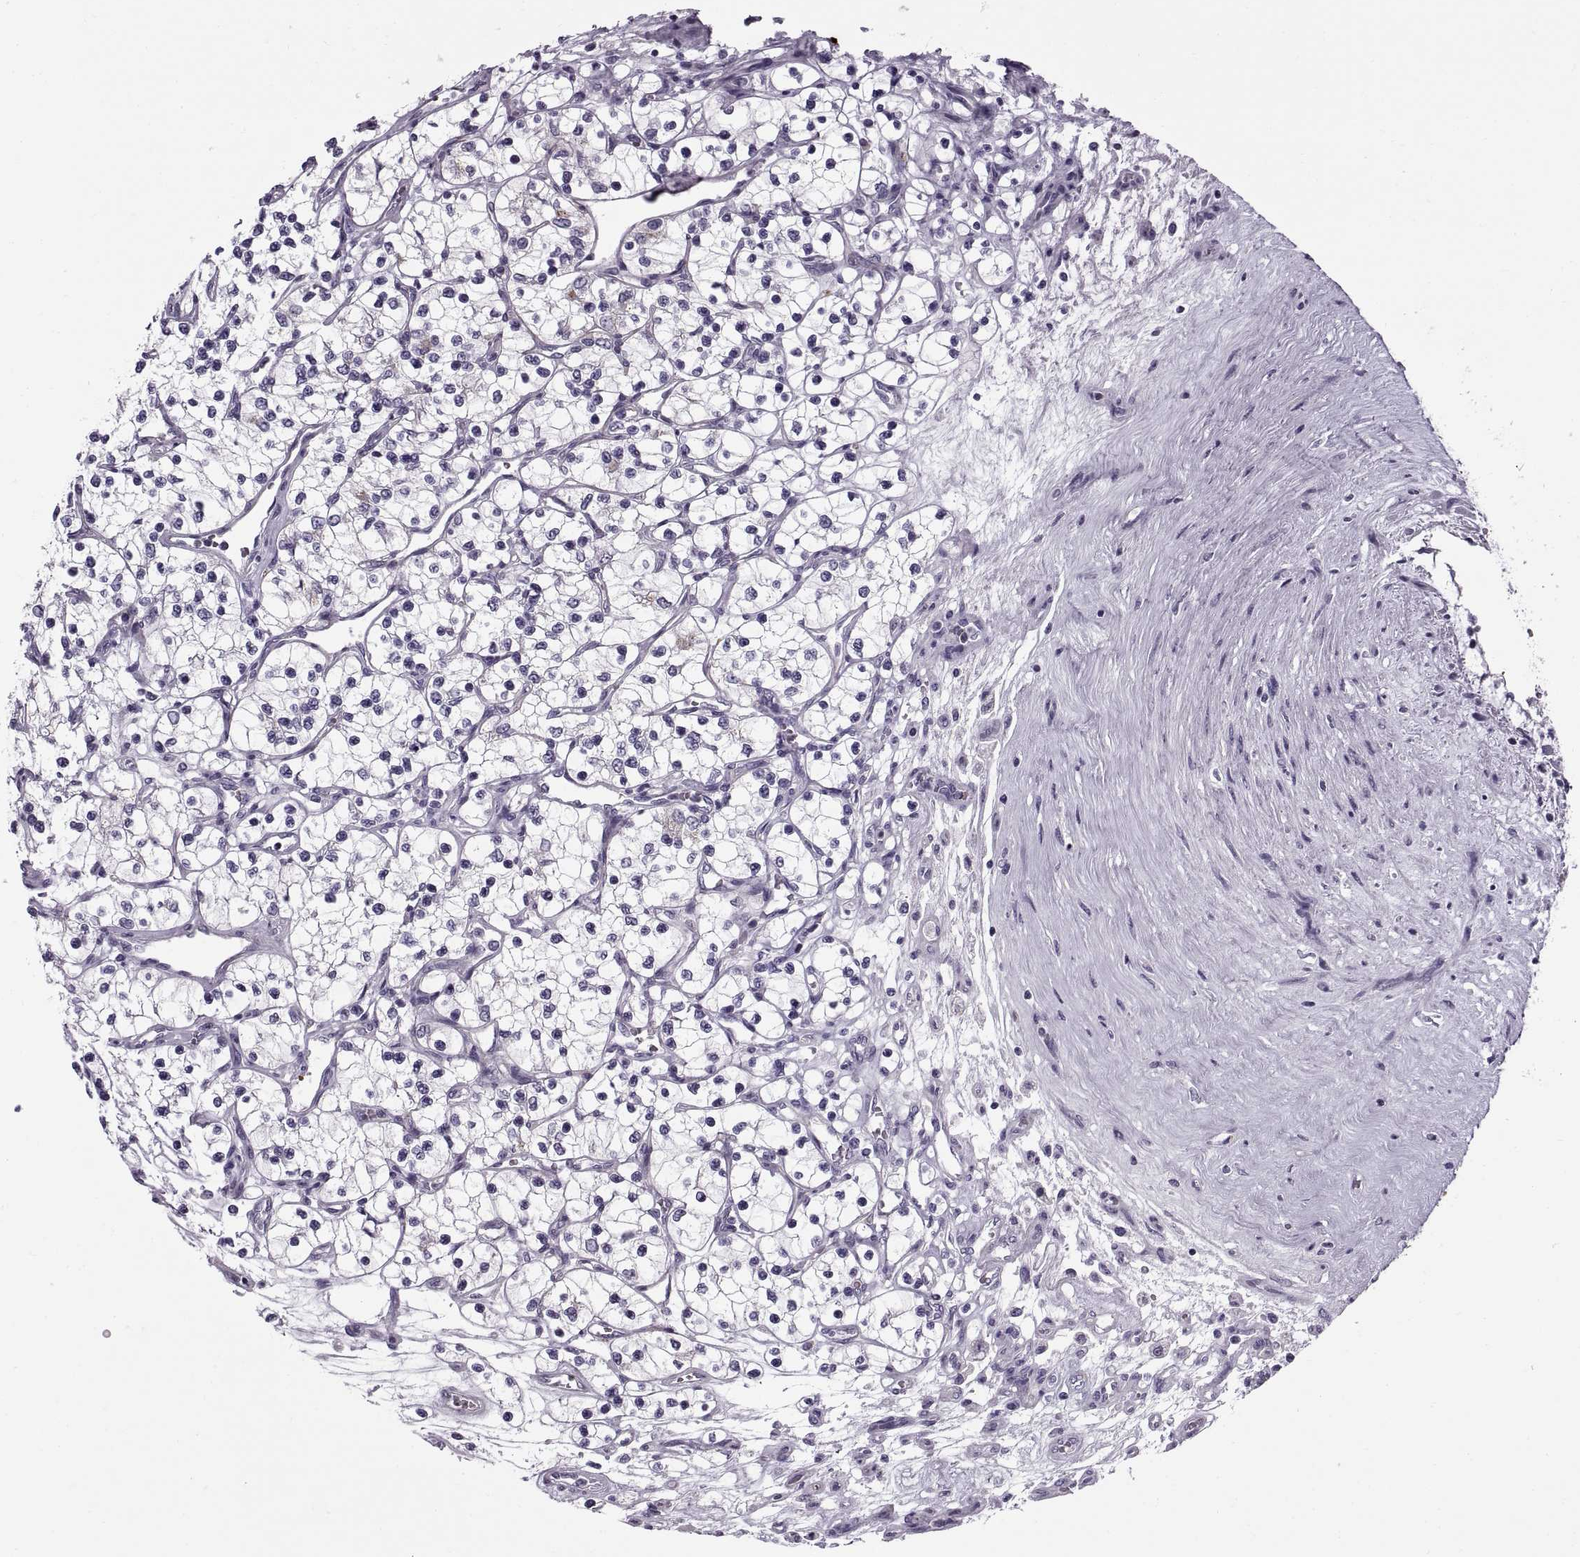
{"staining": {"intensity": "negative", "quantity": "none", "location": "none"}, "tissue": "renal cancer", "cell_type": "Tumor cells", "image_type": "cancer", "snomed": [{"axis": "morphology", "description": "Adenocarcinoma, NOS"}, {"axis": "topography", "description": "Kidney"}], "caption": "This micrograph is of renal adenocarcinoma stained with immunohistochemistry (IHC) to label a protein in brown with the nuclei are counter-stained blue. There is no staining in tumor cells.", "gene": "CALCR", "patient": {"sex": "female", "age": 69}}